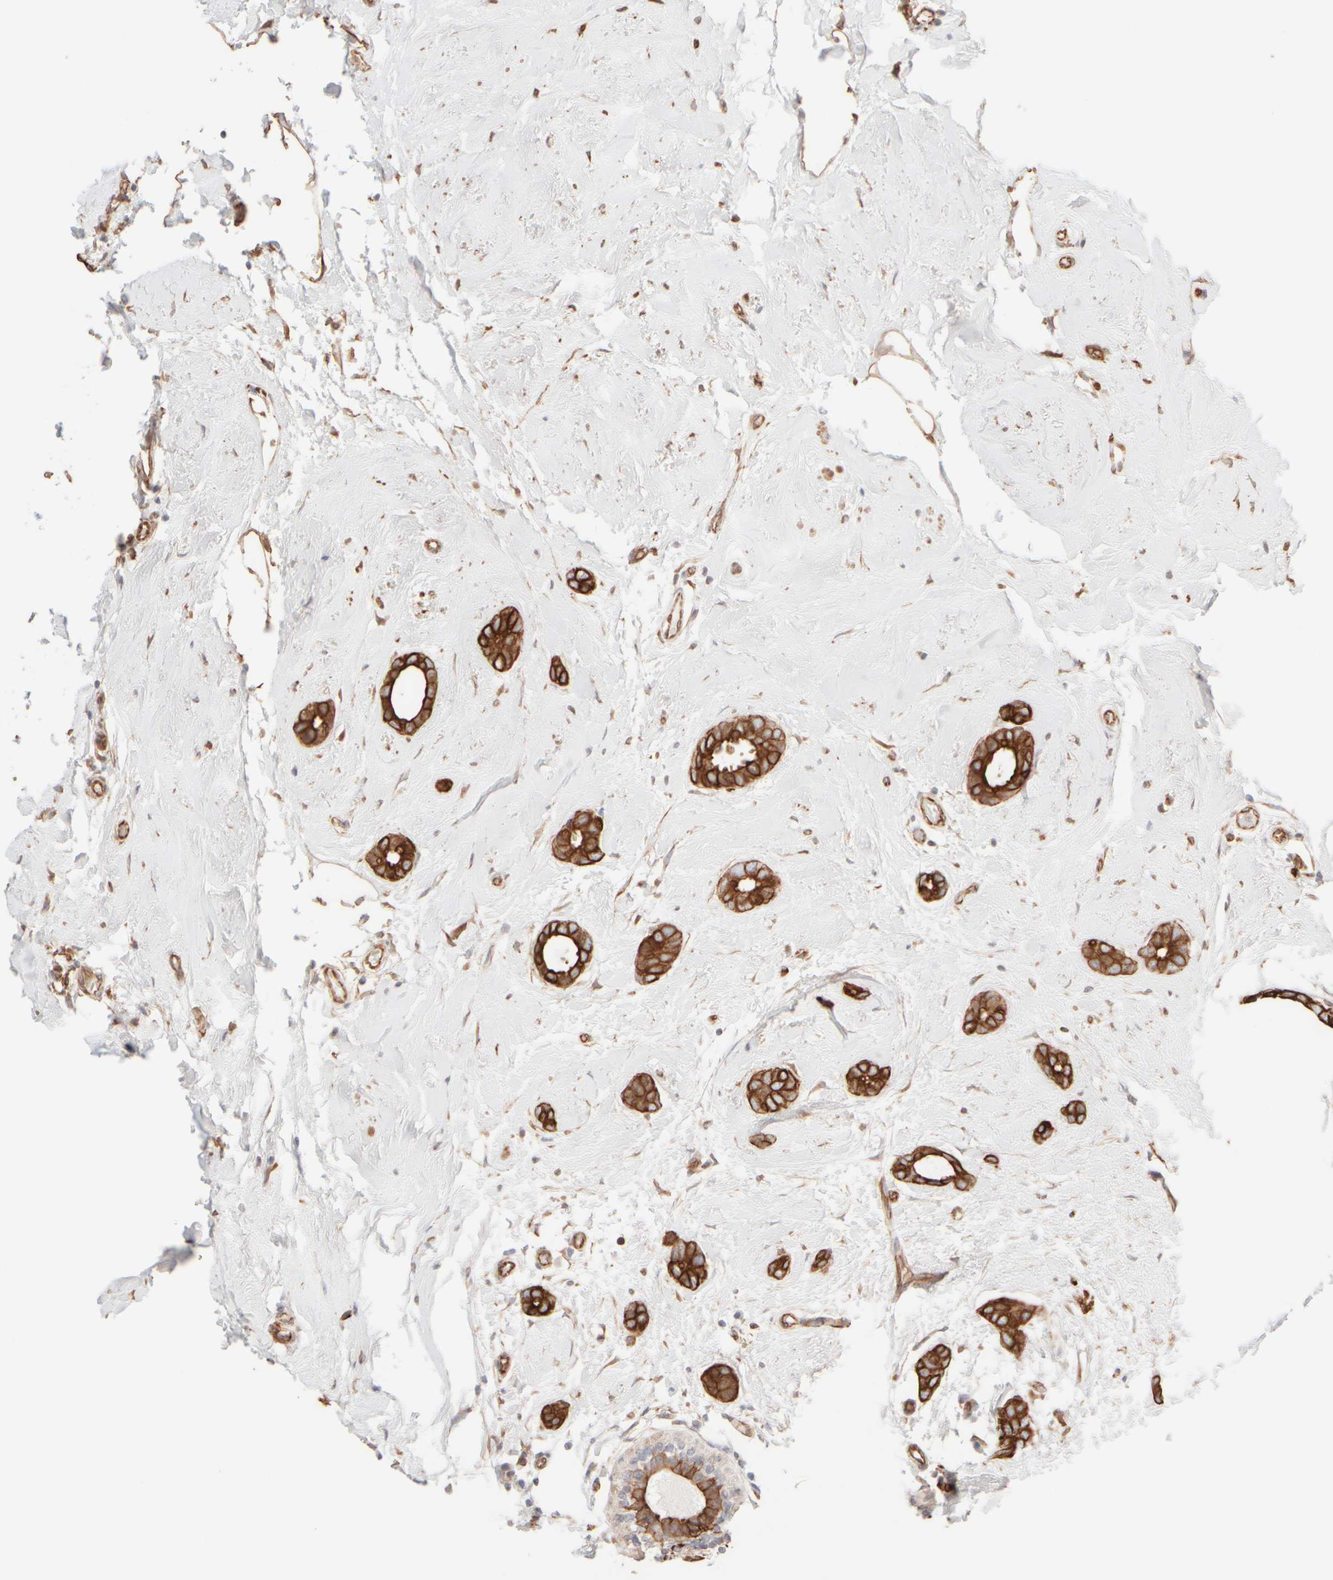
{"staining": {"intensity": "strong", "quantity": ">75%", "location": "cytoplasmic/membranous"}, "tissue": "breast cancer", "cell_type": "Tumor cells", "image_type": "cancer", "snomed": [{"axis": "morphology", "description": "Duct carcinoma"}, {"axis": "topography", "description": "Breast"}], "caption": "A photomicrograph of human breast invasive ductal carcinoma stained for a protein exhibits strong cytoplasmic/membranous brown staining in tumor cells.", "gene": "KRT15", "patient": {"sex": "female", "age": 55}}